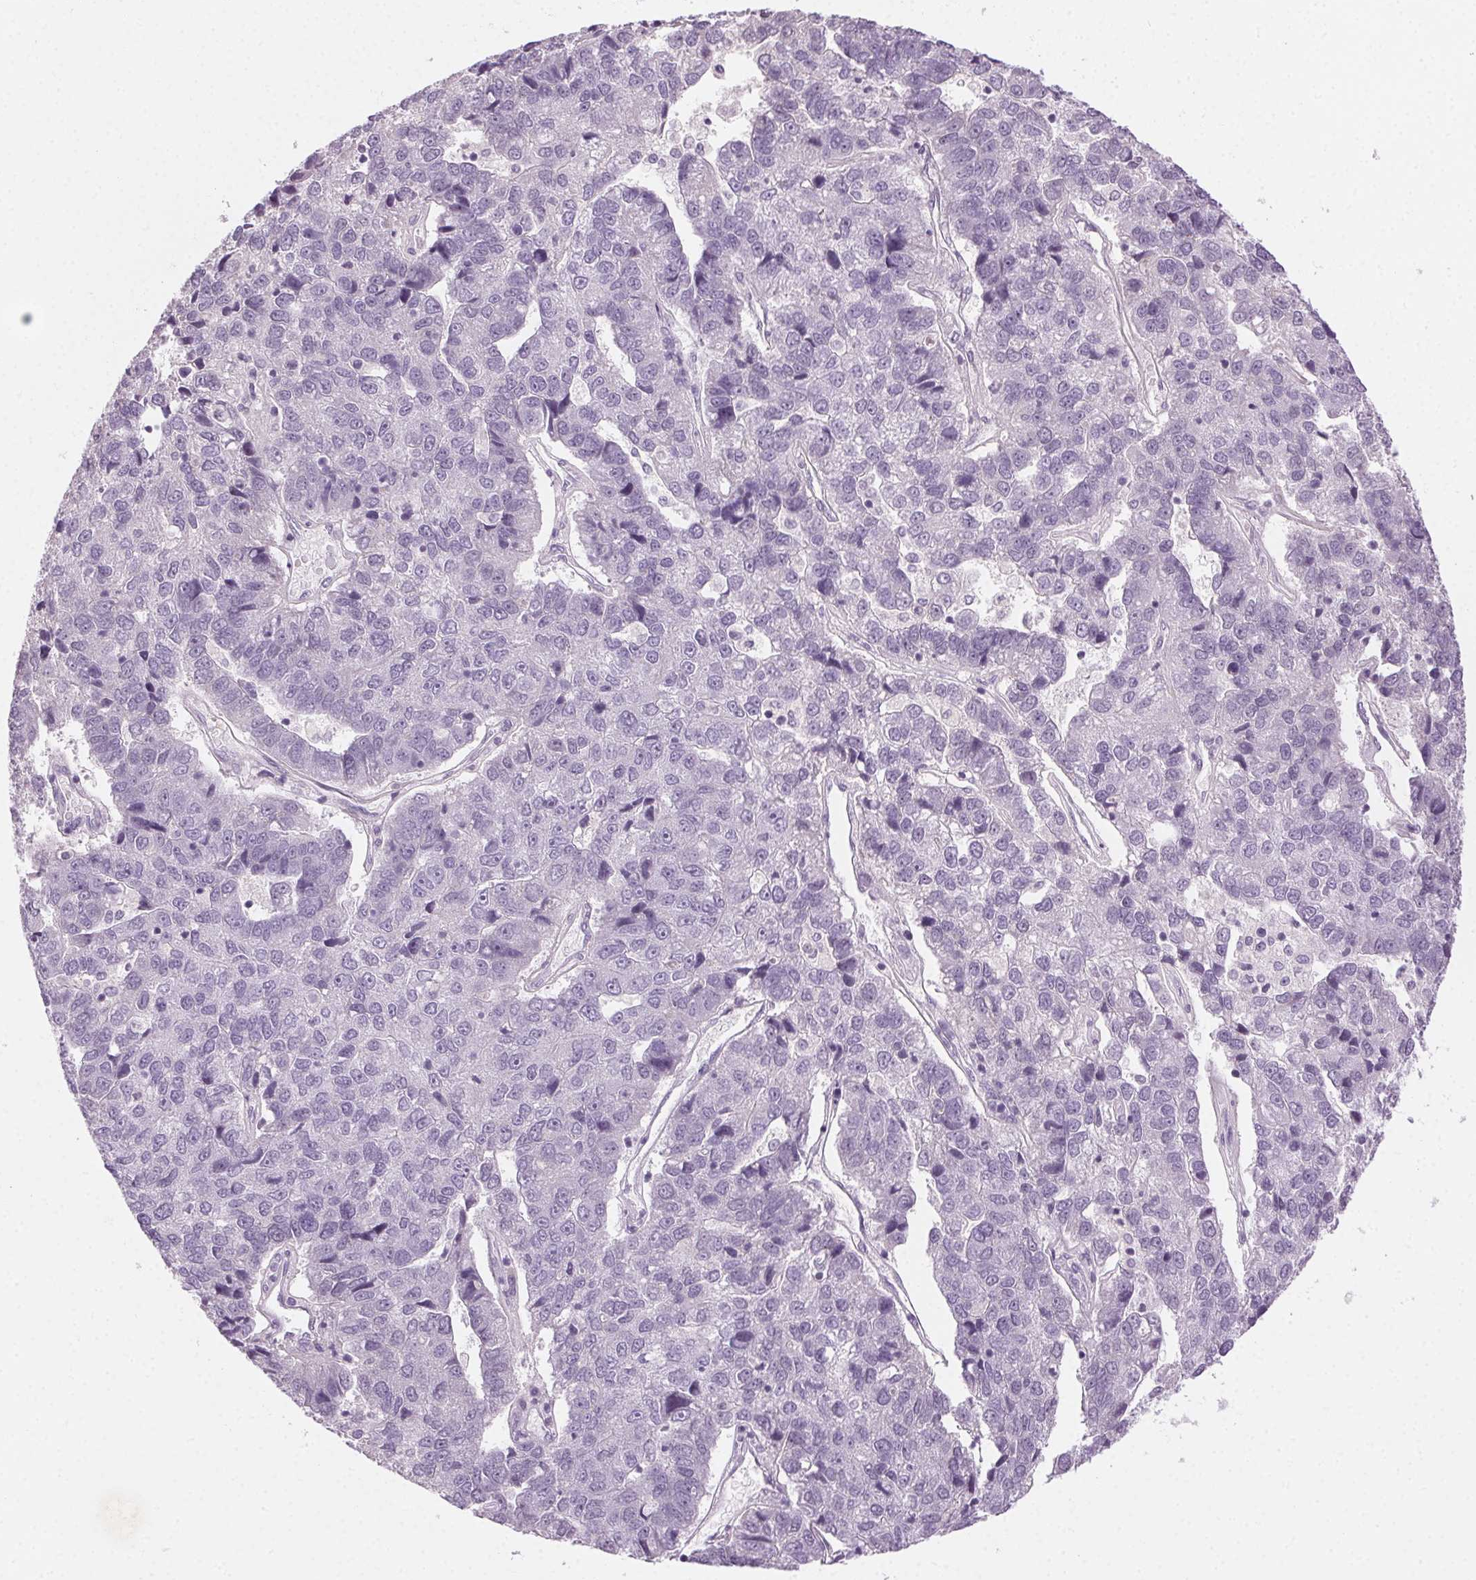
{"staining": {"intensity": "negative", "quantity": "none", "location": "none"}, "tissue": "pancreatic cancer", "cell_type": "Tumor cells", "image_type": "cancer", "snomed": [{"axis": "morphology", "description": "Adenocarcinoma, NOS"}, {"axis": "topography", "description": "Pancreas"}], "caption": "Tumor cells show no significant expression in adenocarcinoma (pancreatic). Nuclei are stained in blue.", "gene": "HSF5", "patient": {"sex": "female", "age": 61}}